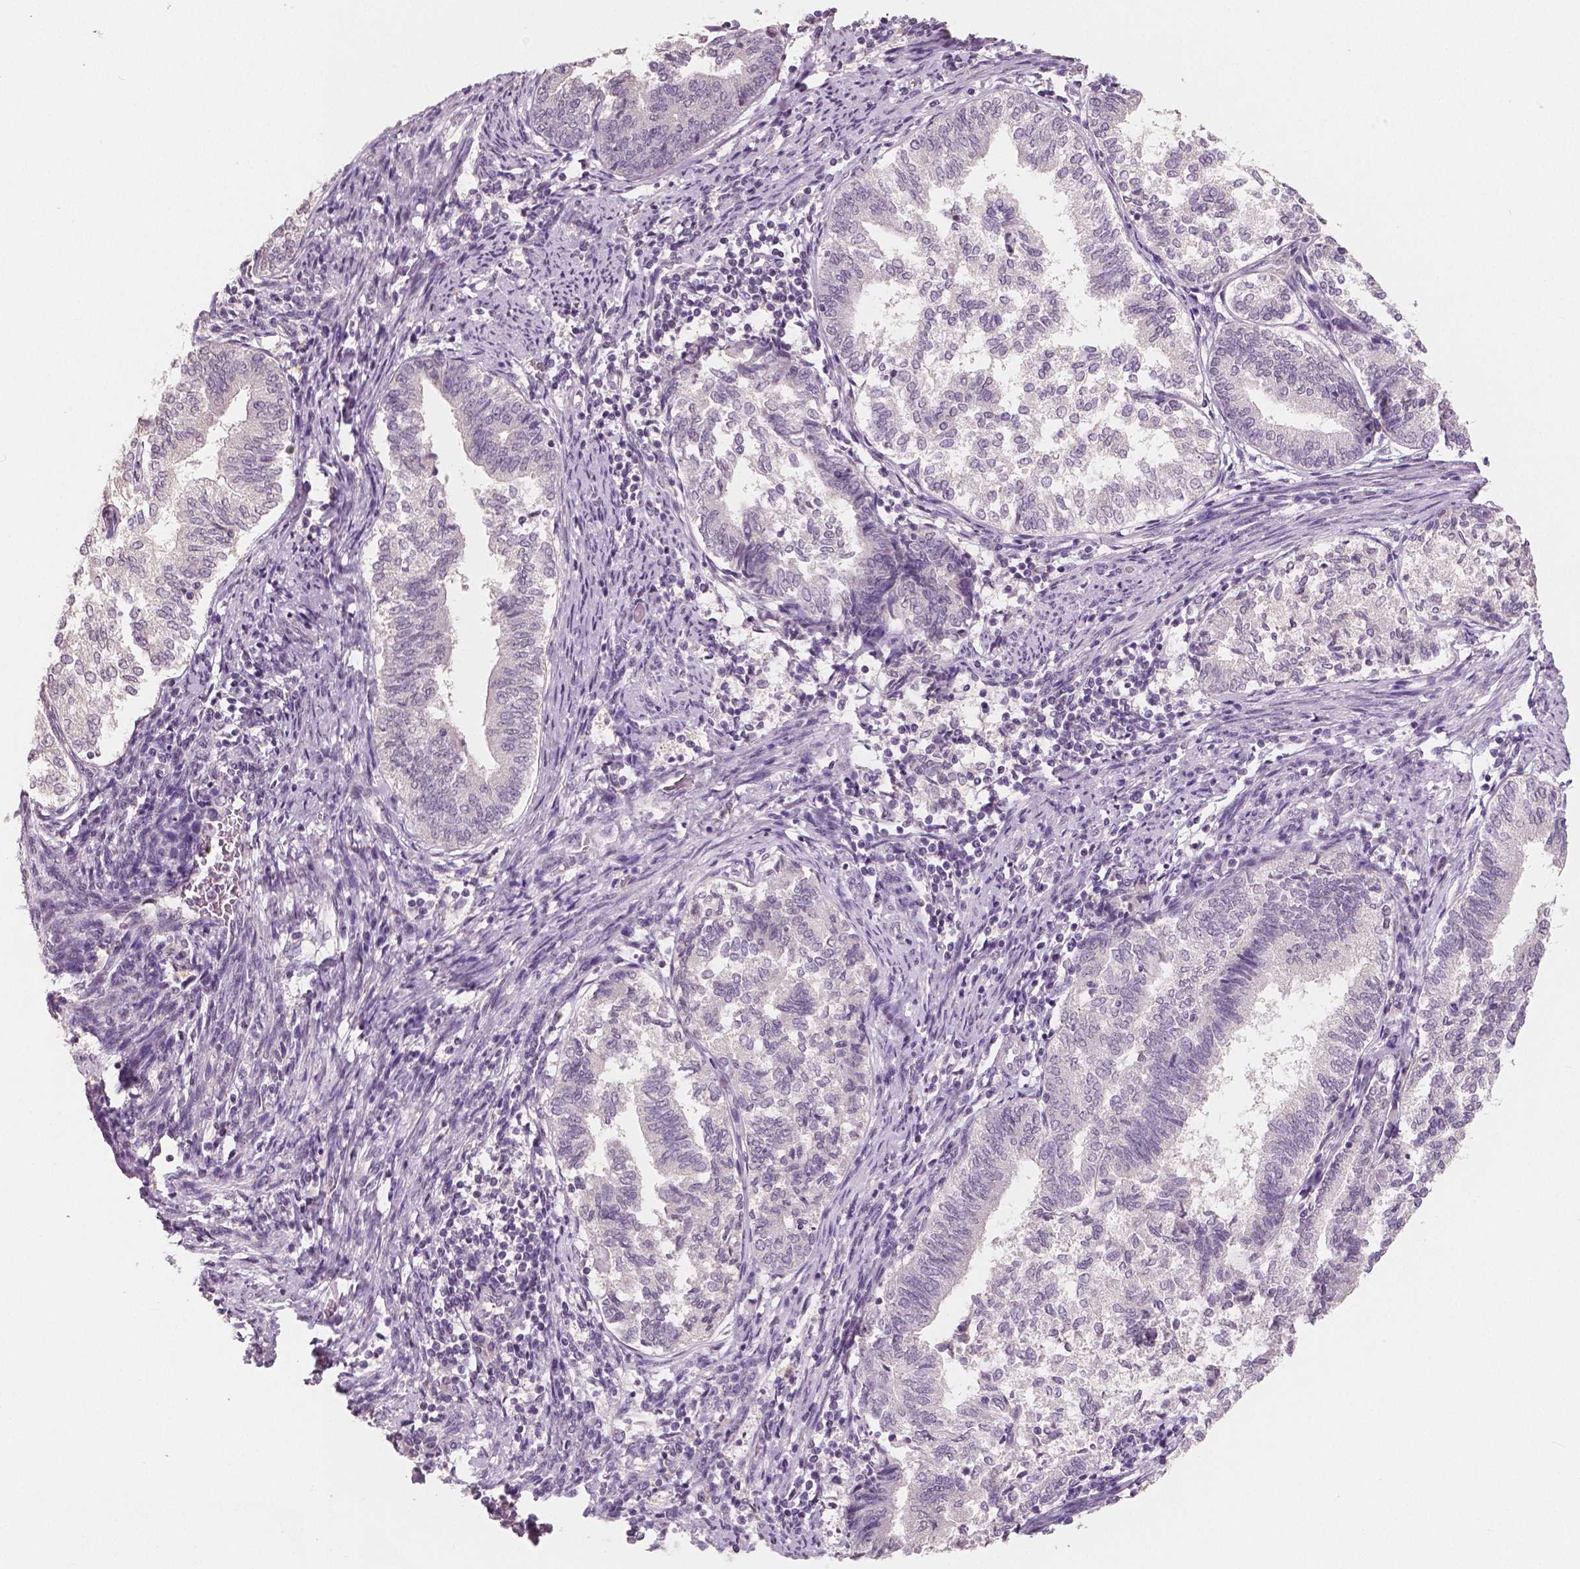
{"staining": {"intensity": "negative", "quantity": "none", "location": "none"}, "tissue": "endometrial cancer", "cell_type": "Tumor cells", "image_type": "cancer", "snomed": [{"axis": "morphology", "description": "Adenocarcinoma, NOS"}, {"axis": "topography", "description": "Endometrium"}], "caption": "The histopathology image demonstrates no significant staining in tumor cells of endometrial cancer.", "gene": "RNASE7", "patient": {"sex": "female", "age": 65}}